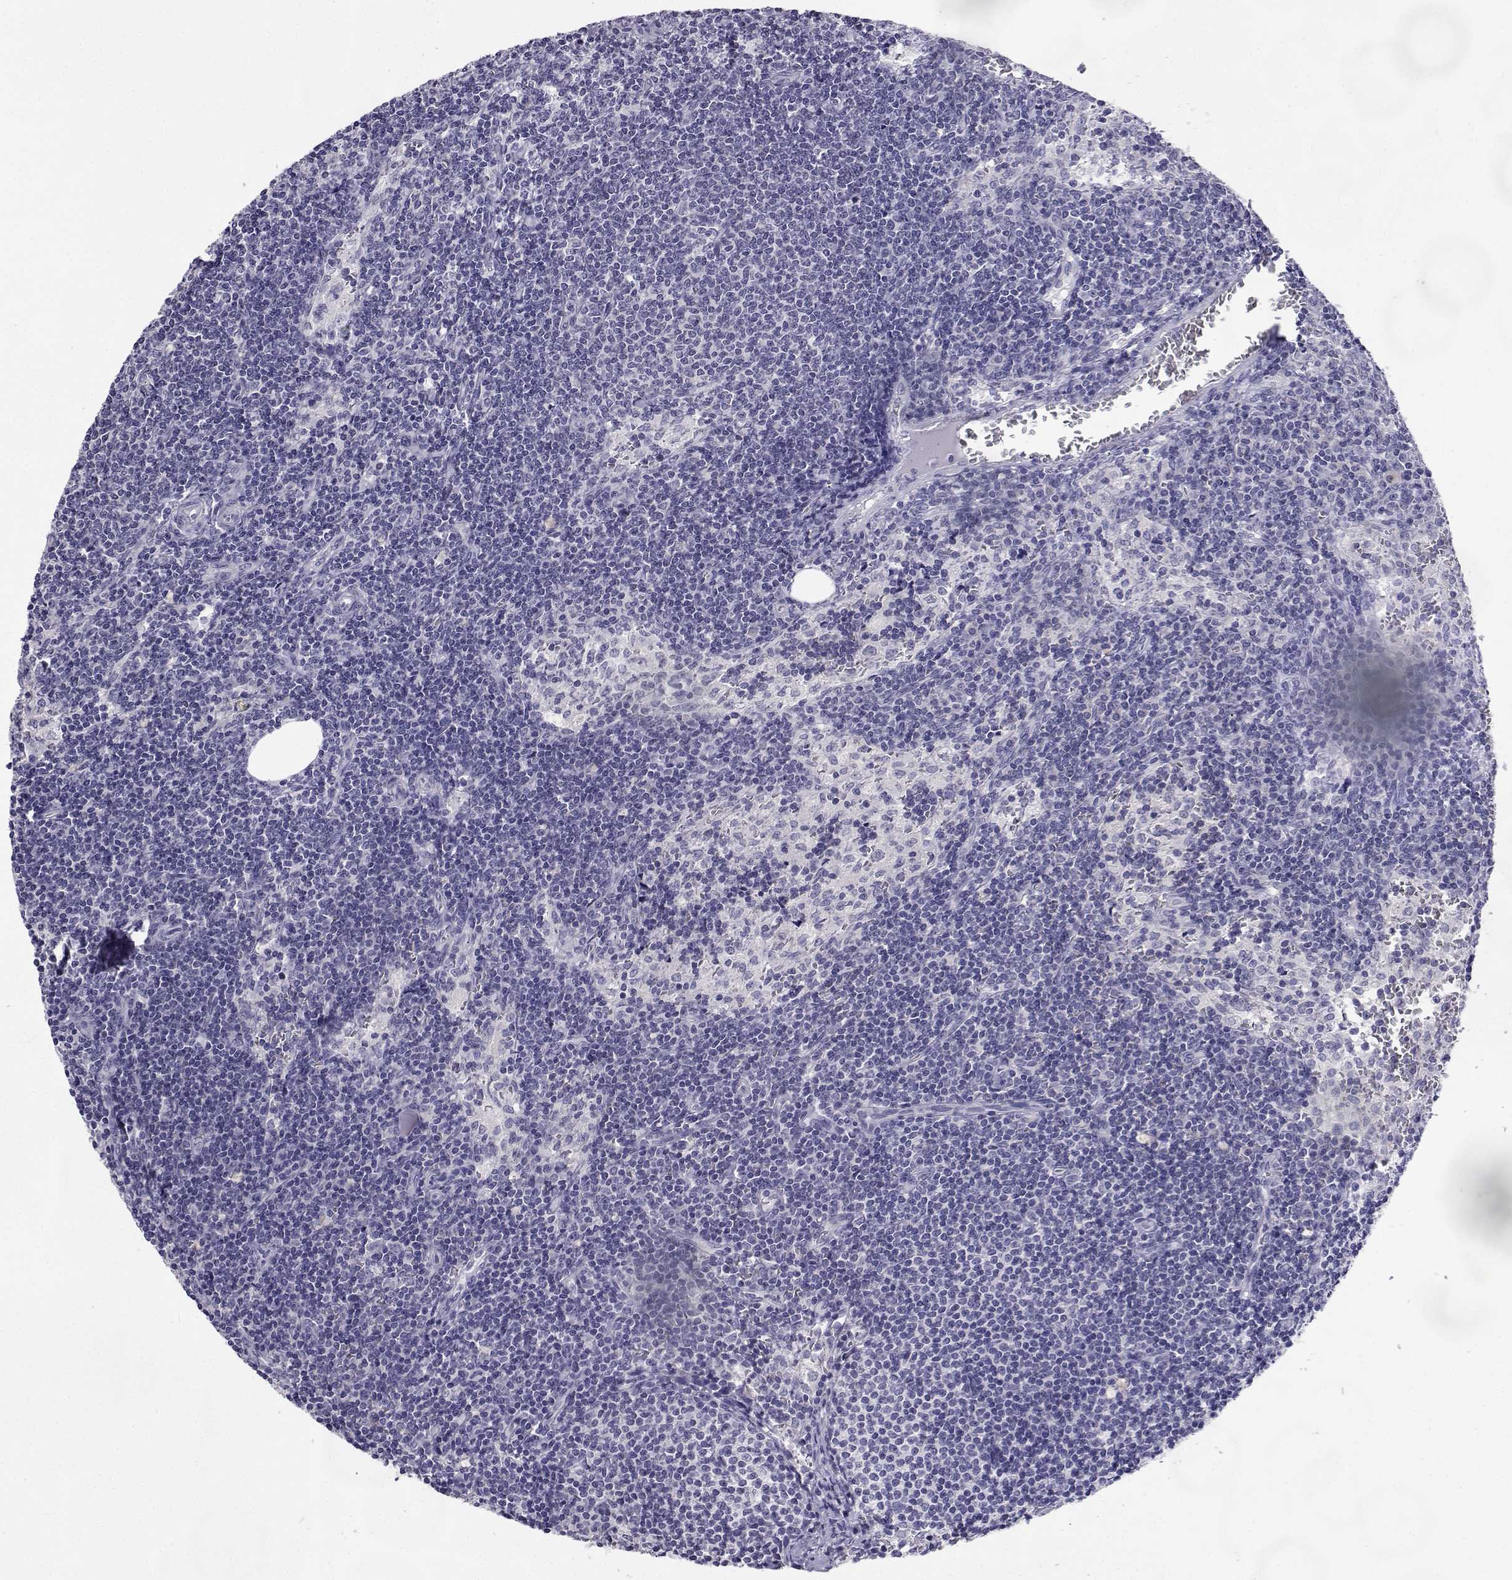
{"staining": {"intensity": "negative", "quantity": "none", "location": "none"}, "tissue": "lymph node", "cell_type": "Germinal center cells", "image_type": "normal", "snomed": [{"axis": "morphology", "description": "Normal tissue, NOS"}, {"axis": "topography", "description": "Lymph node"}], "caption": "Protein analysis of normal lymph node displays no significant positivity in germinal center cells. (Immunohistochemistry (ihc), brightfield microscopy, high magnification).", "gene": "SLC6A3", "patient": {"sex": "female", "age": 50}}